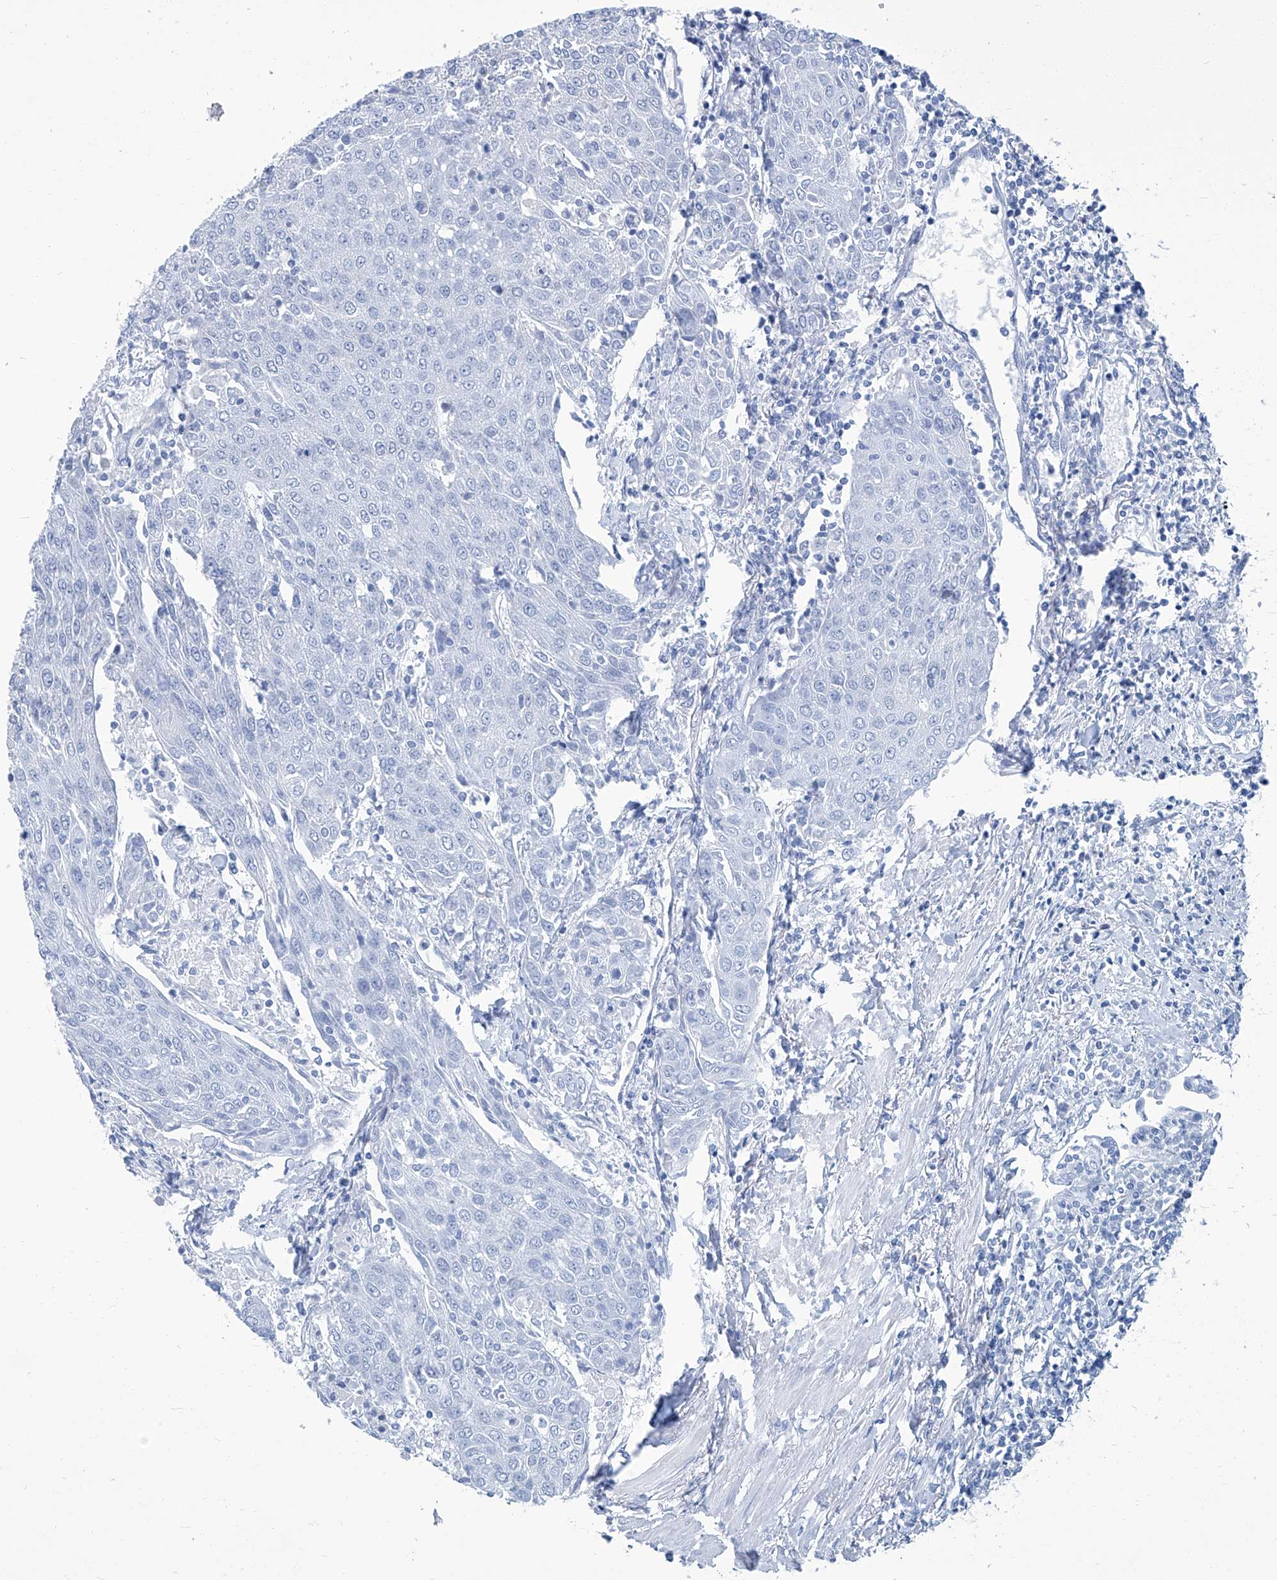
{"staining": {"intensity": "negative", "quantity": "none", "location": "none"}, "tissue": "urothelial cancer", "cell_type": "Tumor cells", "image_type": "cancer", "snomed": [{"axis": "morphology", "description": "Urothelial carcinoma, High grade"}, {"axis": "topography", "description": "Urinary bladder"}], "caption": "This micrograph is of high-grade urothelial carcinoma stained with IHC to label a protein in brown with the nuclei are counter-stained blue. There is no positivity in tumor cells.", "gene": "PFKL", "patient": {"sex": "female", "age": 85}}